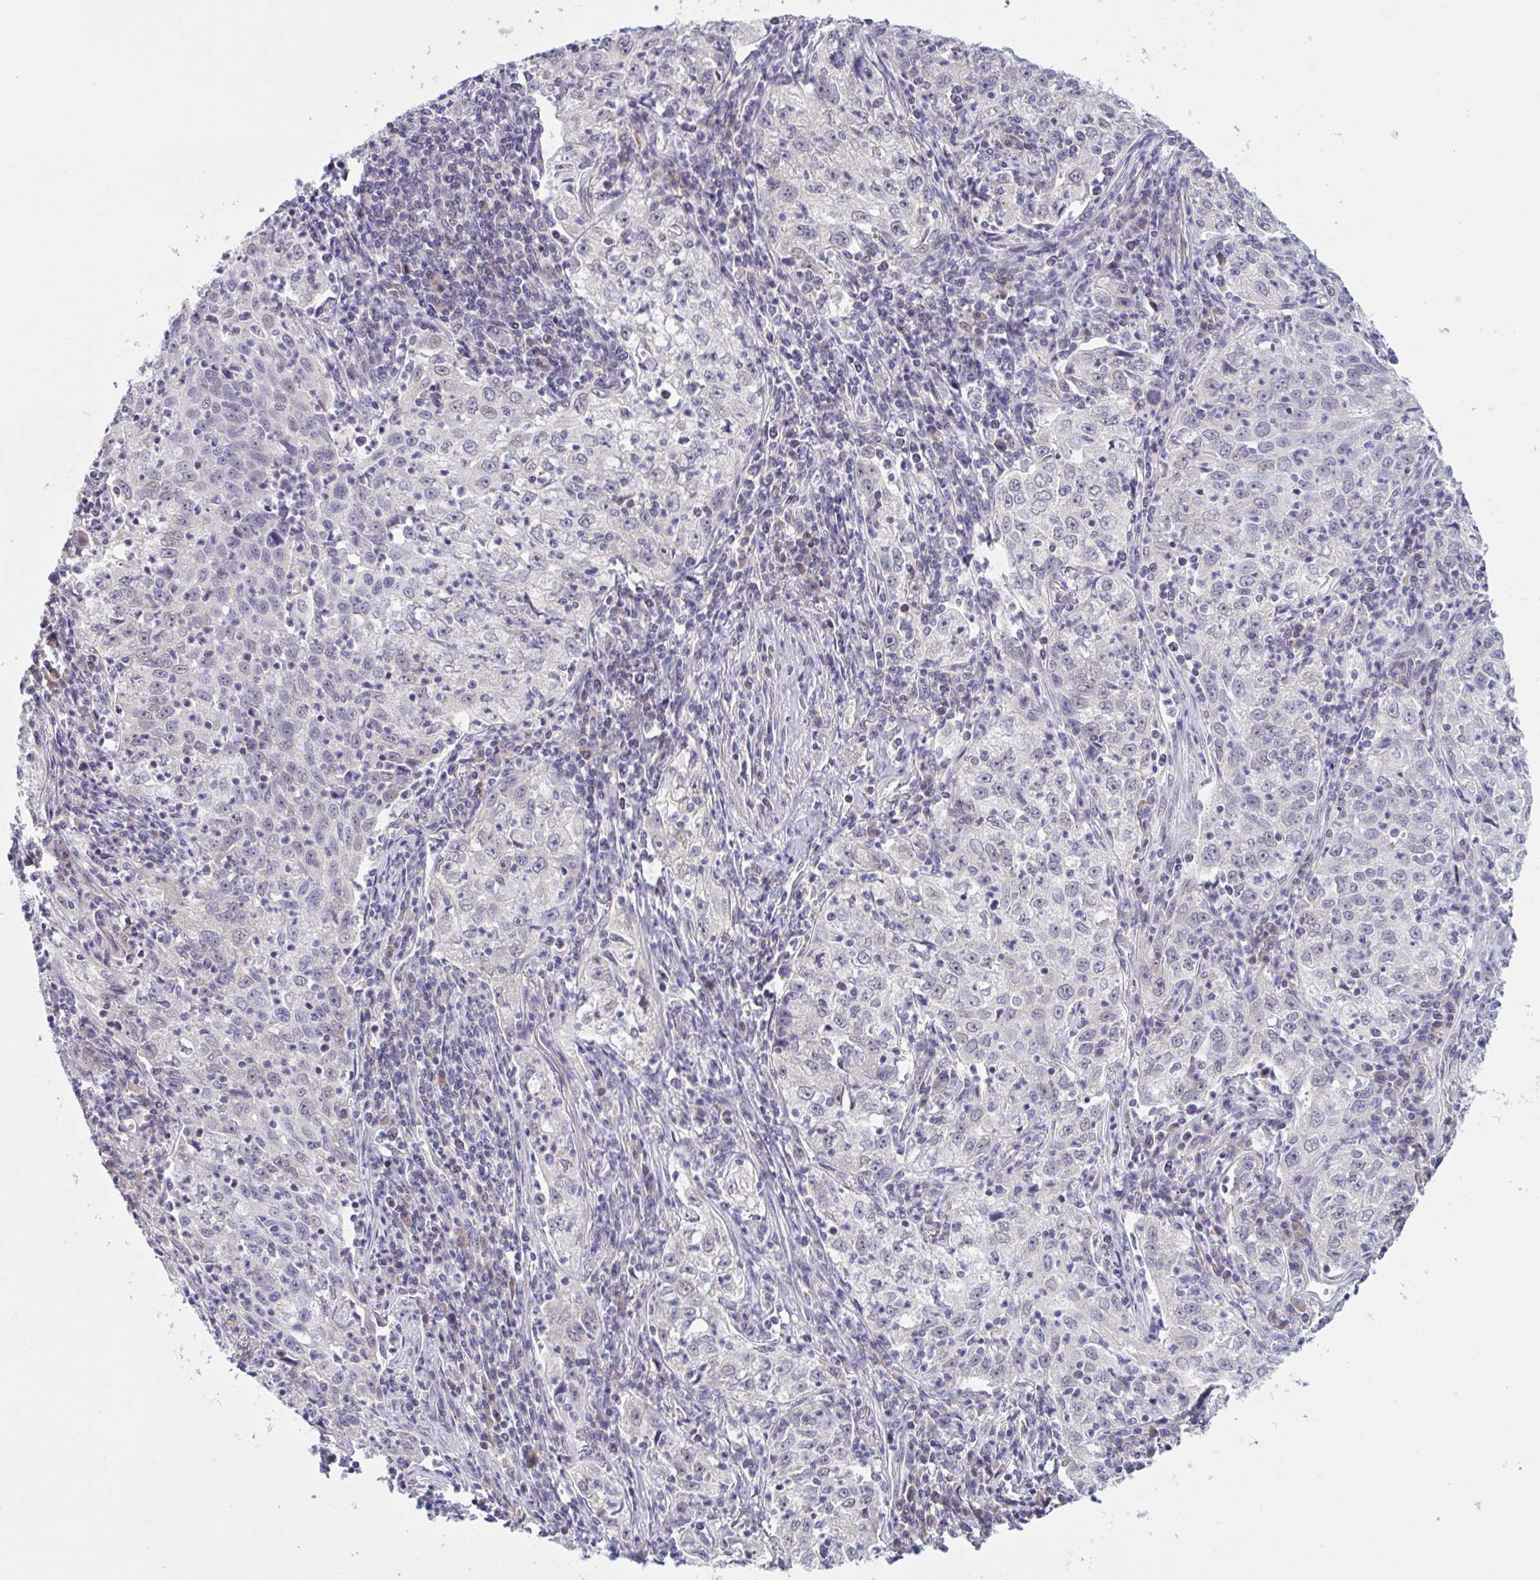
{"staining": {"intensity": "negative", "quantity": "none", "location": "none"}, "tissue": "lung cancer", "cell_type": "Tumor cells", "image_type": "cancer", "snomed": [{"axis": "morphology", "description": "Squamous cell carcinoma, NOS"}, {"axis": "topography", "description": "Lung"}], "caption": "Lung cancer stained for a protein using immunohistochemistry demonstrates no expression tumor cells.", "gene": "CNGB3", "patient": {"sex": "male", "age": 71}}